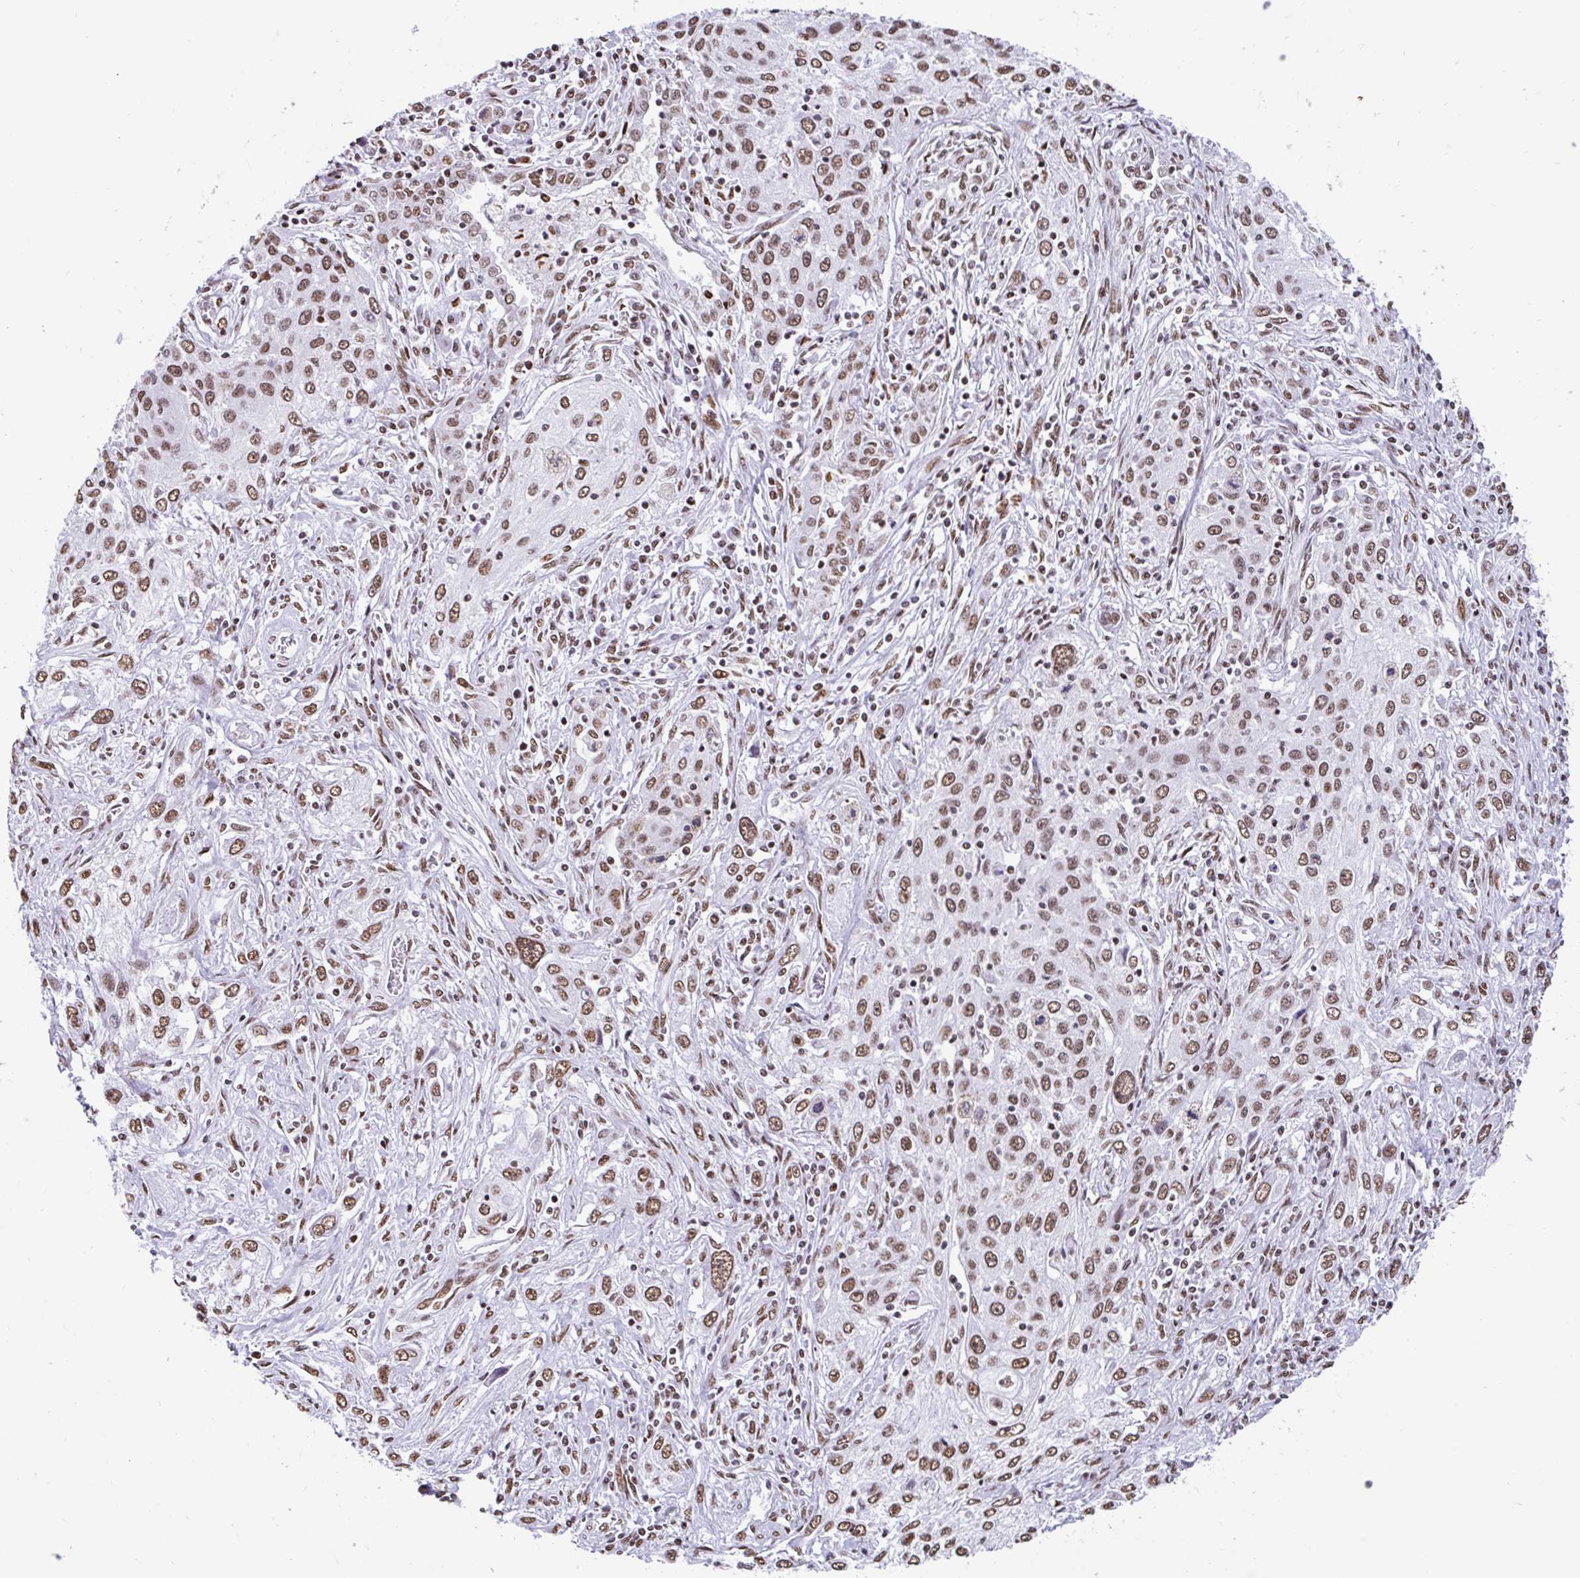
{"staining": {"intensity": "moderate", "quantity": ">75%", "location": "nuclear"}, "tissue": "lung cancer", "cell_type": "Tumor cells", "image_type": "cancer", "snomed": [{"axis": "morphology", "description": "Squamous cell carcinoma, NOS"}, {"axis": "topography", "description": "Lung"}], "caption": "This photomicrograph displays immunohistochemistry (IHC) staining of lung cancer, with medium moderate nuclear expression in approximately >75% of tumor cells.", "gene": "KHDRBS1", "patient": {"sex": "female", "age": 69}}